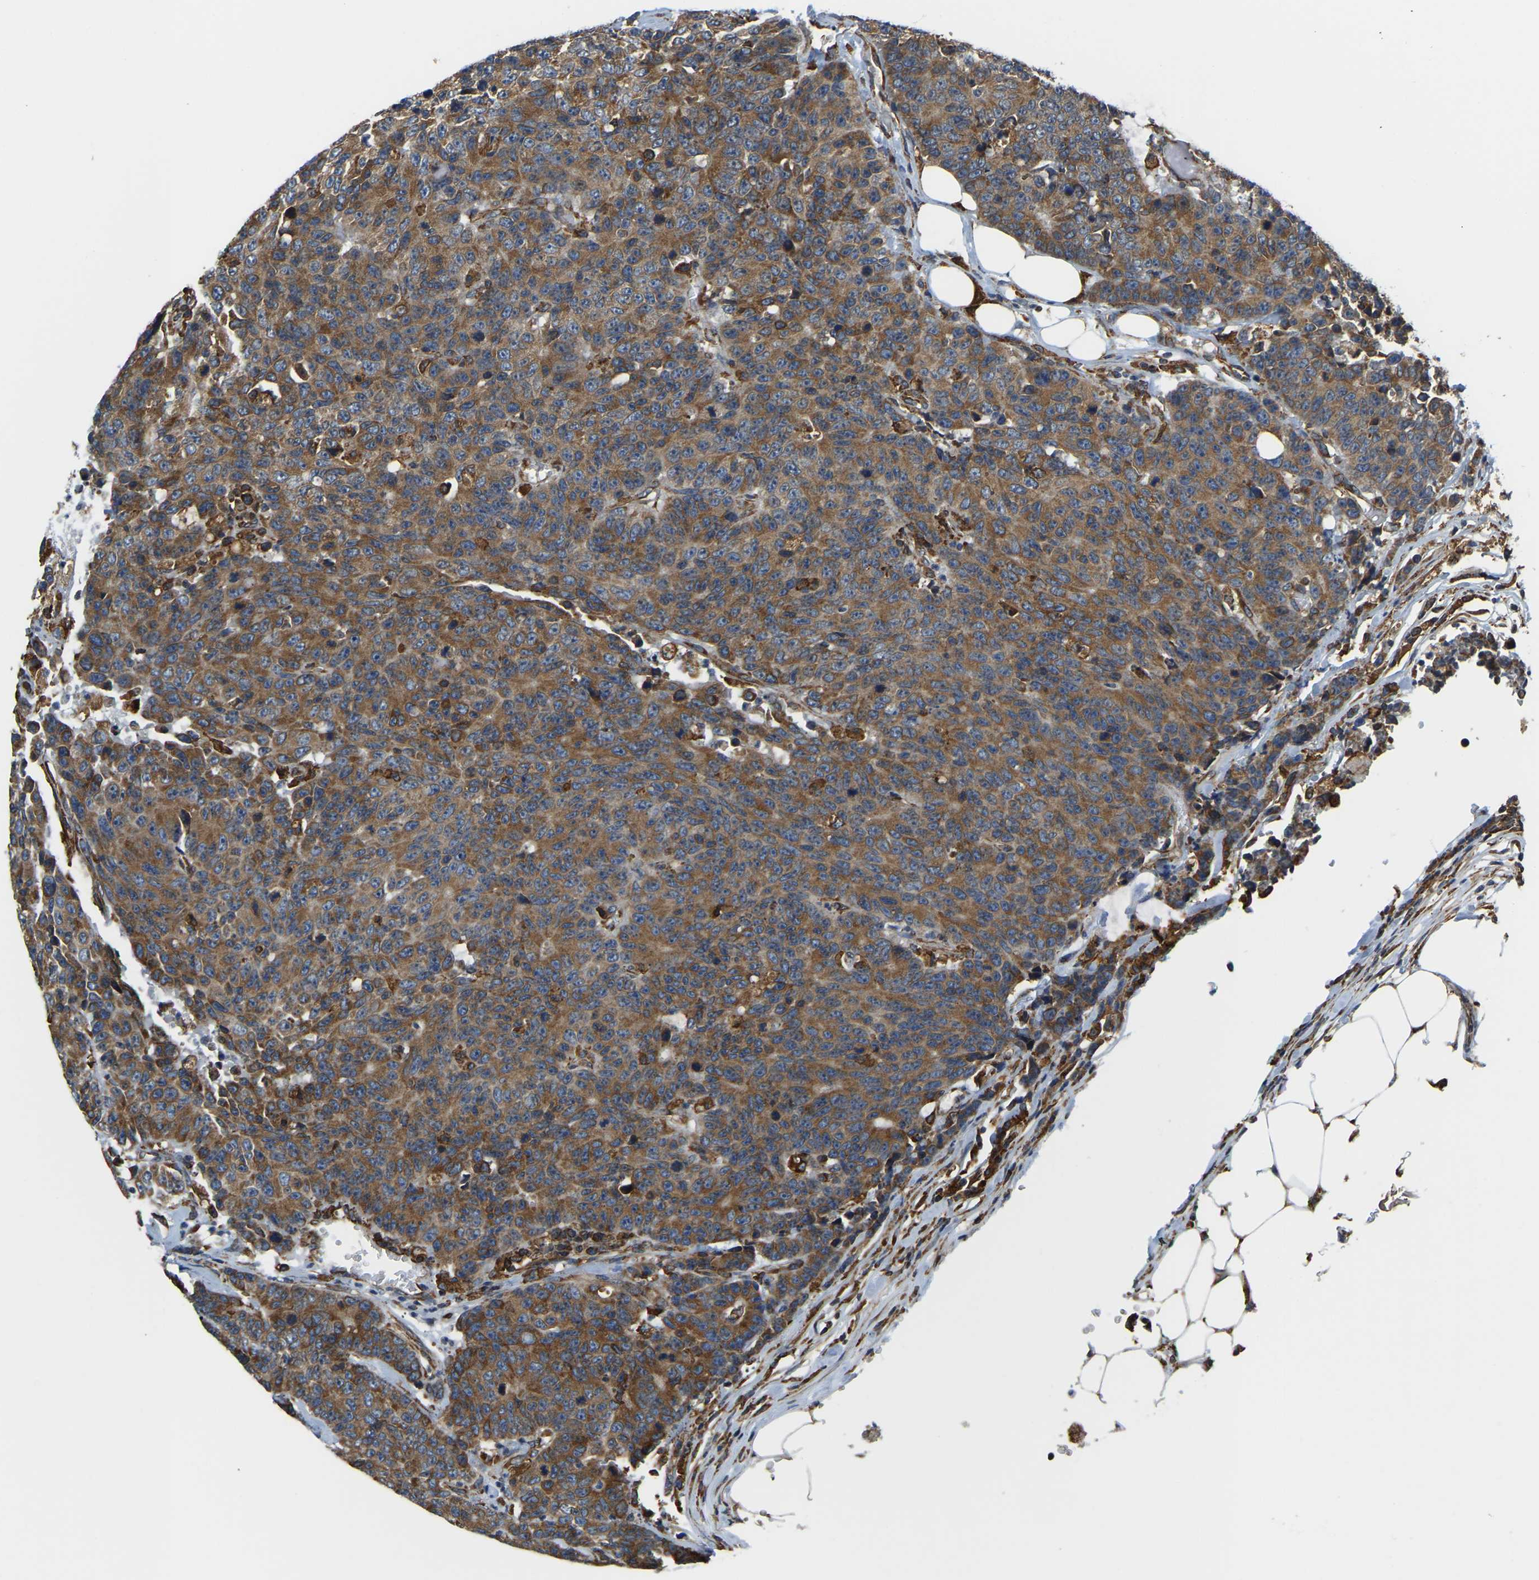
{"staining": {"intensity": "strong", "quantity": ">75%", "location": "cytoplasmic/membranous"}, "tissue": "colorectal cancer", "cell_type": "Tumor cells", "image_type": "cancer", "snomed": [{"axis": "morphology", "description": "Adenocarcinoma, NOS"}, {"axis": "topography", "description": "Colon"}], "caption": "A brown stain labels strong cytoplasmic/membranous staining of a protein in colorectal adenocarcinoma tumor cells. Nuclei are stained in blue.", "gene": "RNF115", "patient": {"sex": "female", "age": 86}}